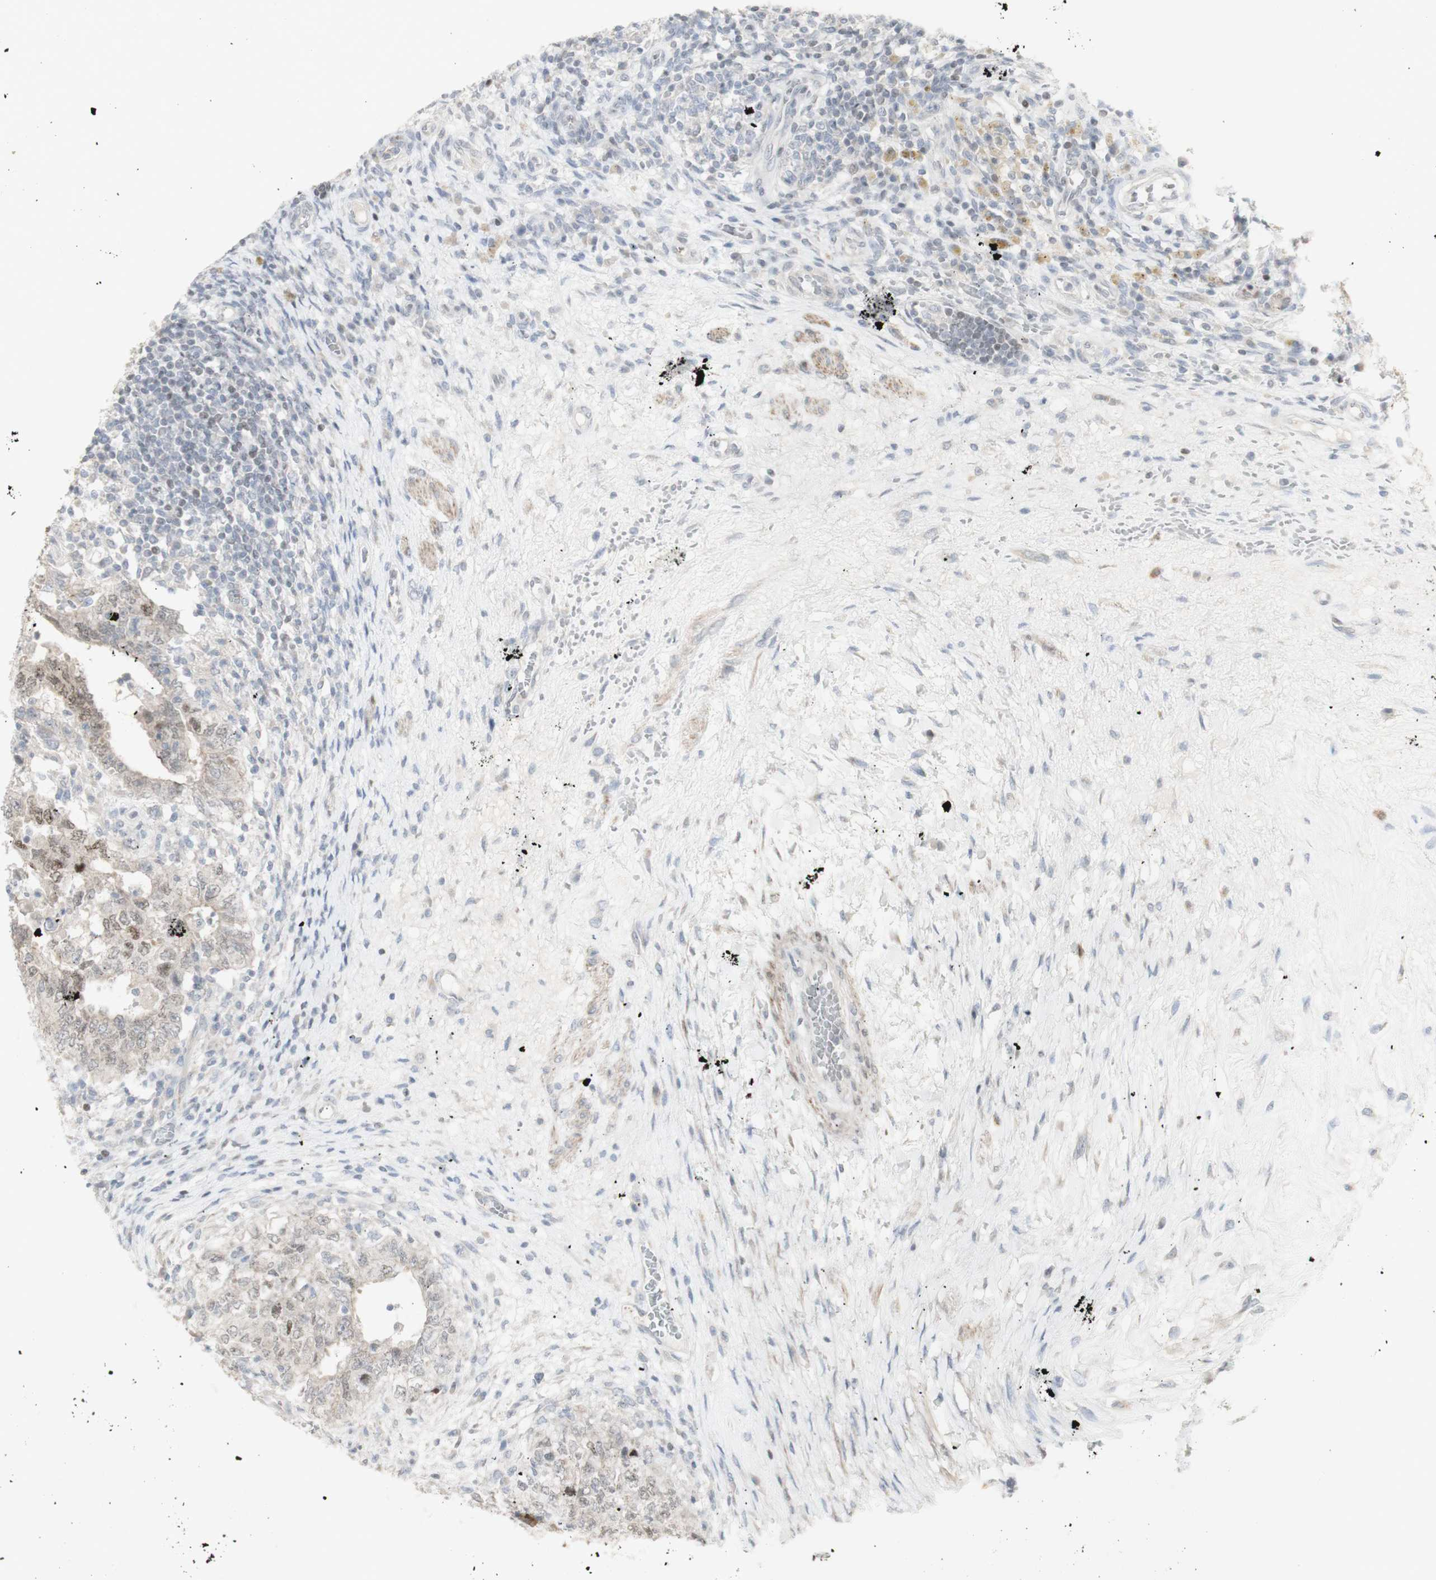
{"staining": {"intensity": "moderate", "quantity": "25%-75%", "location": "cytoplasmic/membranous,nuclear"}, "tissue": "testis cancer", "cell_type": "Tumor cells", "image_type": "cancer", "snomed": [{"axis": "morphology", "description": "Carcinoma, Embryonal, NOS"}, {"axis": "topography", "description": "Testis"}], "caption": "IHC image of neoplastic tissue: embryonal carcinoma (testis) stained using immunohistochemistry (IHC) displays medium levels of moderate protein expression localized specifically in the cytoplasmic/membranous and nuclear of tumor cells, appearing as a cytoplasmic/membranous and nuclear brown color.", "gene": "C1orf116", "patient": {"sex": "male", "age": 26}}